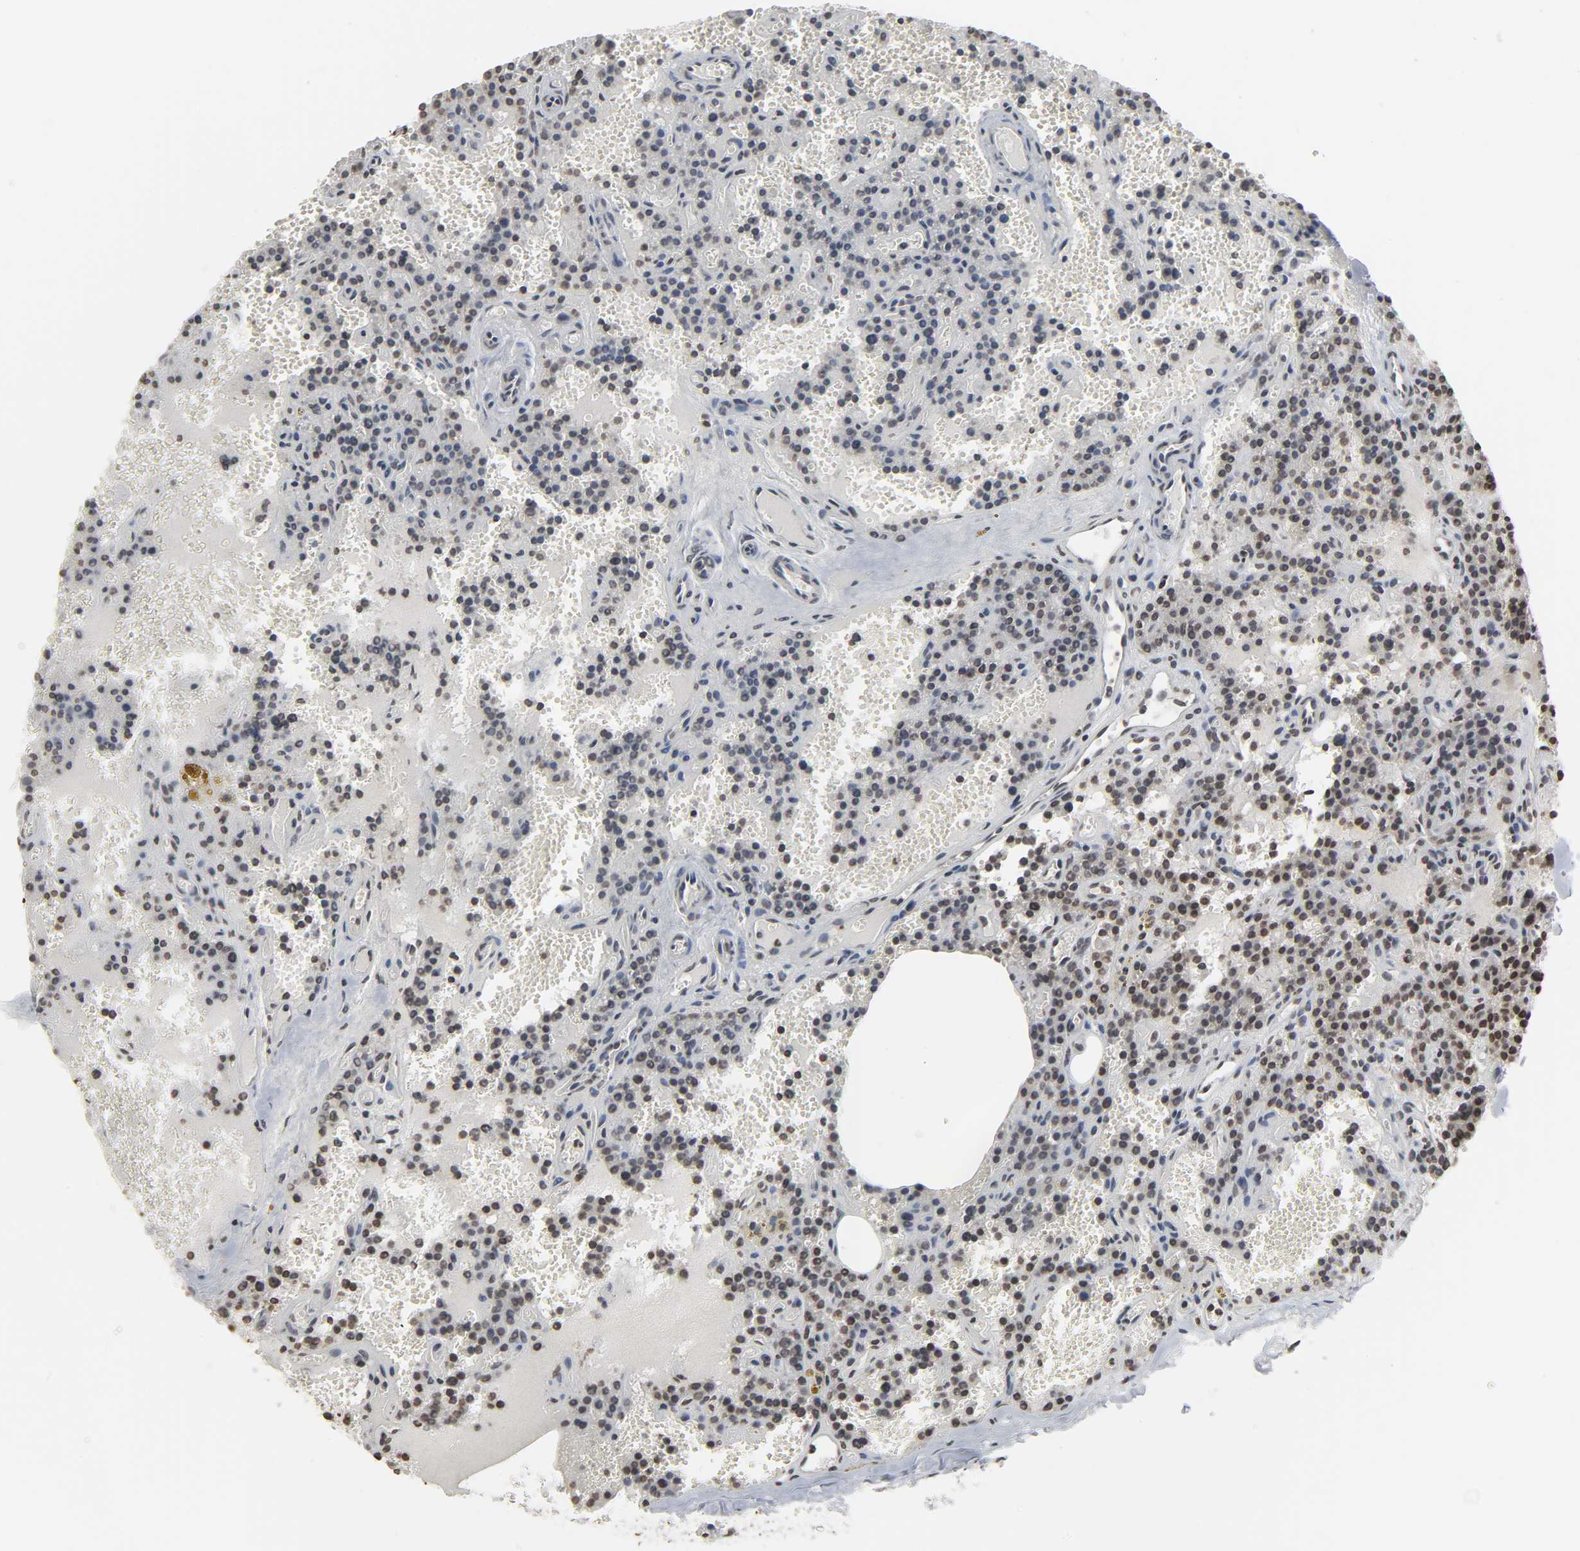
{"staining": {"intensity": "strong", "quantity": ">75%", "location": "nuclear"}, "tissue": "parathyroid gland", "cell_type": "Glandular cells", "image_type": "normal", "snomed": [{"axis": "morphology", "description": "Normal tissue, NOS"}, {"axis": "topography", "description": "Parathyroid gland"}], "caption": "Immunohistochemistry (IHC) of normal human parathyroid gland reveals high levels of strong nuclear positivity in approximately >75% of glandular cells.", "gene": "ELAVL1", "patient": {"sex": "male", "age": 25}}